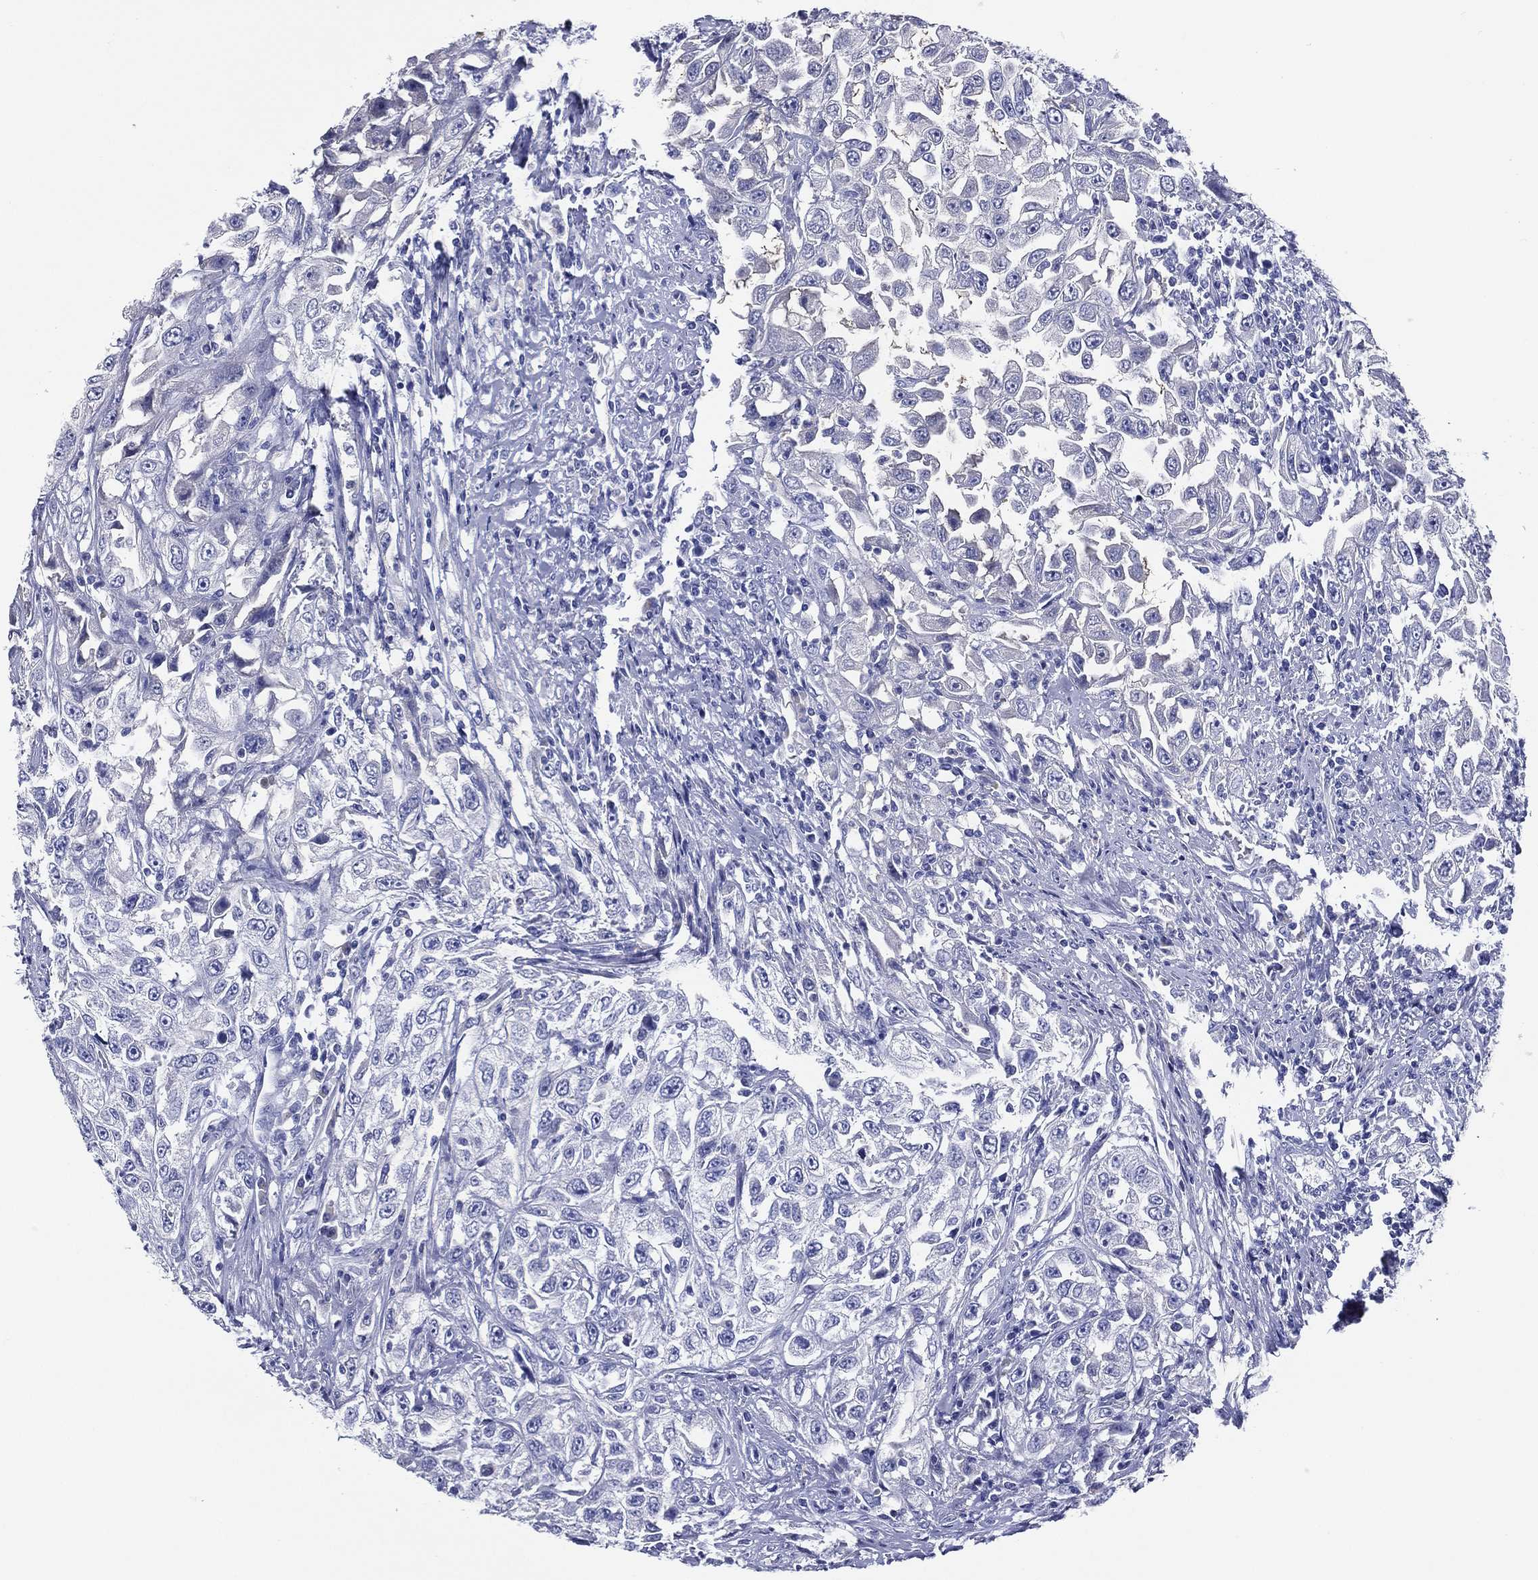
{"staining": {"intensity": "negative", "quantity": "none", "location": "none"}, "tissue": "urothelial cancer", "cell_type": "Tumor cells", "image_type": "cancer", "snomed": [{"axis": "morphology", "description": "Urothelial carcinoma, High grade"}, {"axis": "topography", "description": "Urinary bladder"}], "caption": "Tumor cells show no significant protein staining in urothelial cancer.", "gene": "ACE2", "patient": {"sex": "female", "age": 56}}